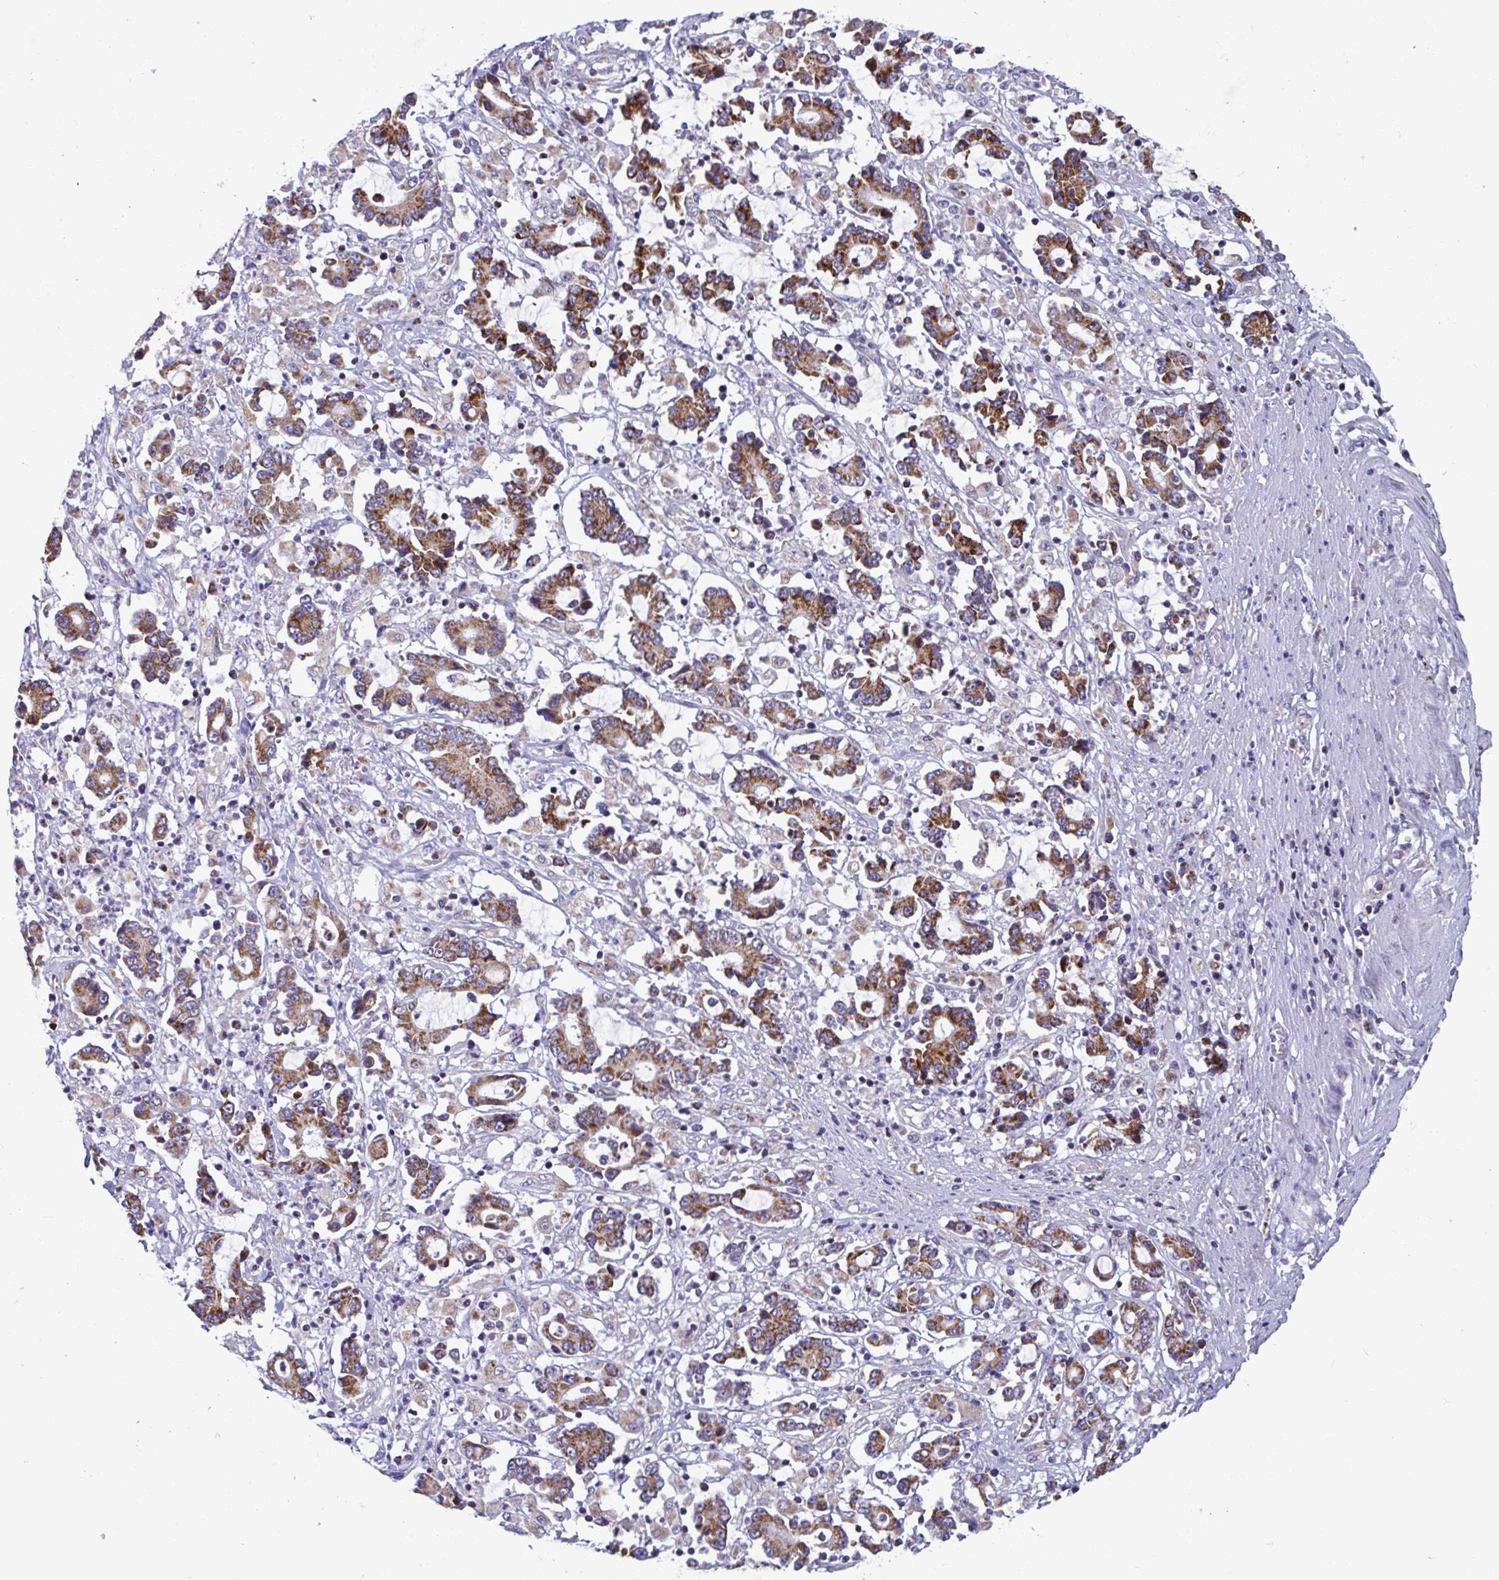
{"staining": {"intensity": "strong", "quantity": ">75%", "location": "cytoplasmic/membranous"}, "tissue": "stomach cancer", "cell_type": "Tumor cells", "image_type": "cancer", "snomed": [{"axis": "morphology", "description": "Adenocarcinoma, NOS"}, {"axis": "topography", "description": "Stomach, upper"}], "caption": "Immunohistochemical staining of stomach cancer displays high levels of strong cytoplasmic/membranous protein positivity in about >75% of tumor cells.", "gene": "BCAT2", "patient": {"sex": "male", "age": 68}}